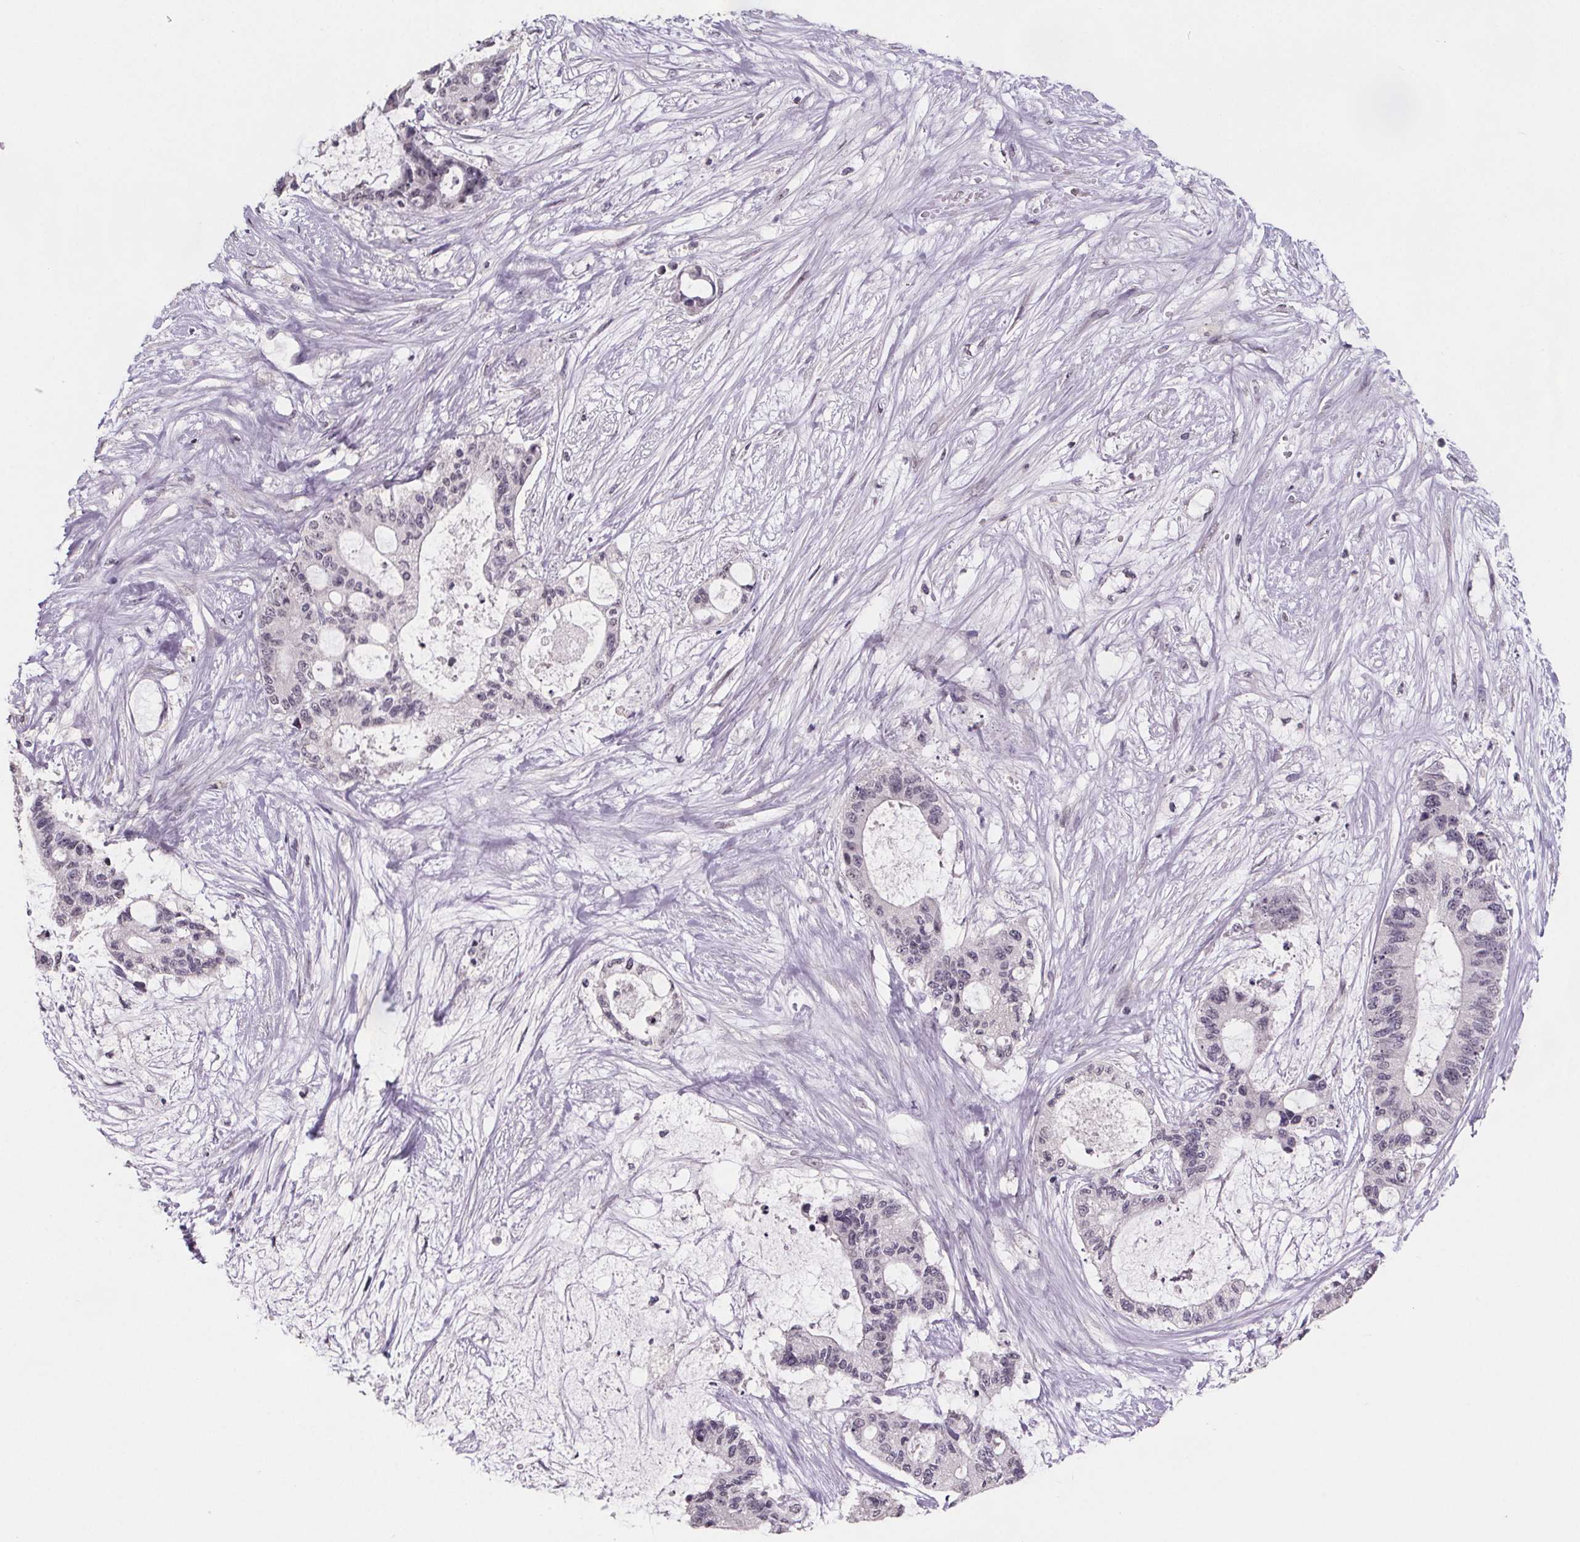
{"staining": {"intensity": "negative", "quantity": "none", "location": "none"}, "tissue": "liver cancer", "cell_type": "Tumor cells", "image_type": "cancer", "snomed": [{"axis": "morphology", "description": "Normal tissue, NOS"}, {"axis": "morphology", "description": "Cholangiocarcinoma"}, {"axis": "topography", "description": "Liver"}, {"axis": "topography", "description": "Peripheral nerve tissue"}], "caption": "Immunohistochemistry (IHC) of human cholangiocarcinoma (liver) demonstrates no positivity in tumor cells.", "gene": "NKX6-1", "patient": {"sex": "female", "age": 73}}